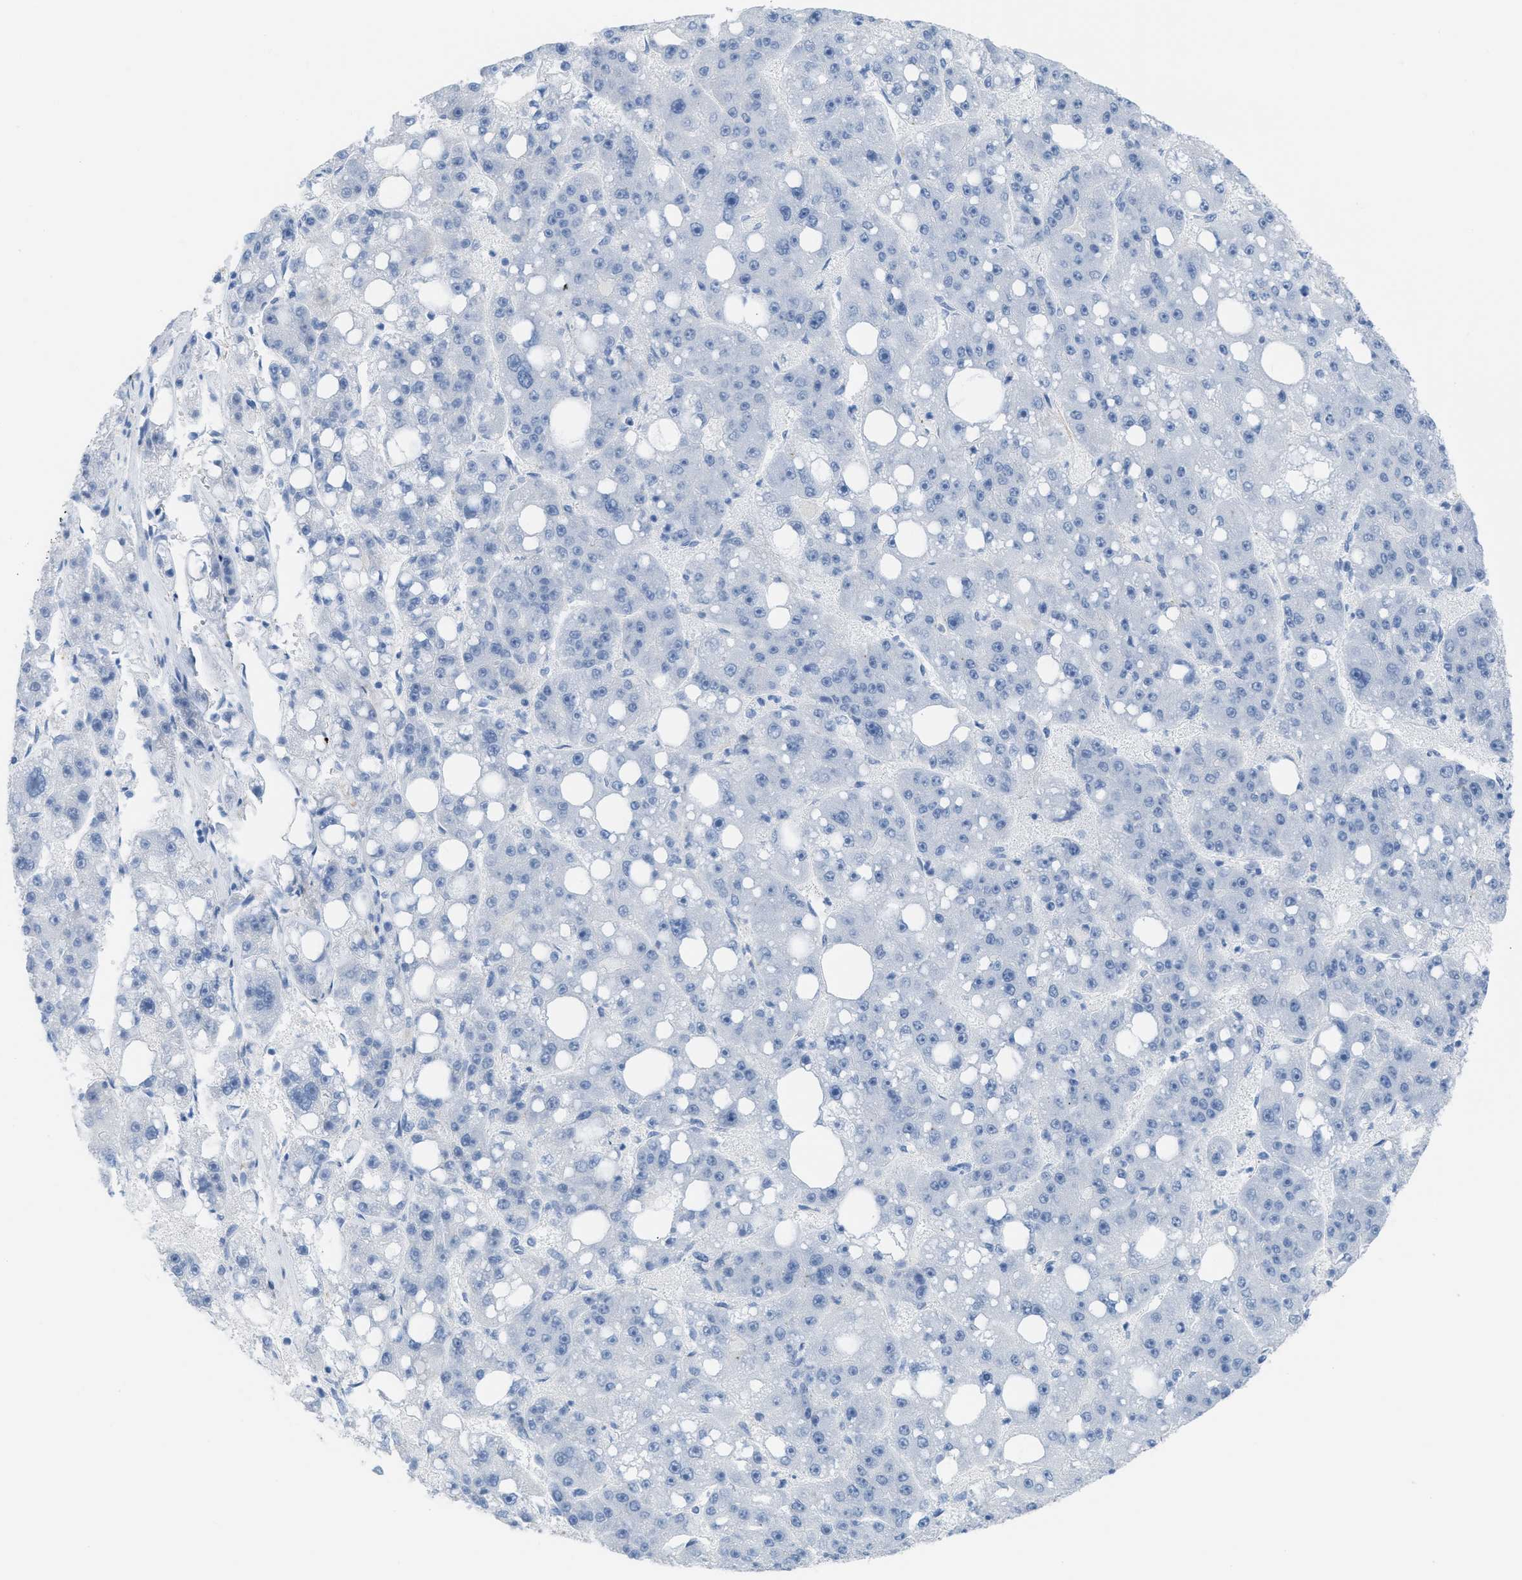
{"staining": {"intensity": "negative", "quantity": "none", "location": "none"}, "tissue": "liver cancer", "cell_type": "Tumor cells", "image_type": "cancer", "snomed": [{"axis": "morphology", "description": "Carcinoma, Hepatocellular, NOS"}, {"axis": "topography", "description": "Liver"}], "caption": "A photomicrograph of liver cancer stained for a protein shows no brown staining in tumor cells. Nuclei are stained in blue.", "gene": "SLC12A1", "patient": {"sex": "female", "age": 61}}